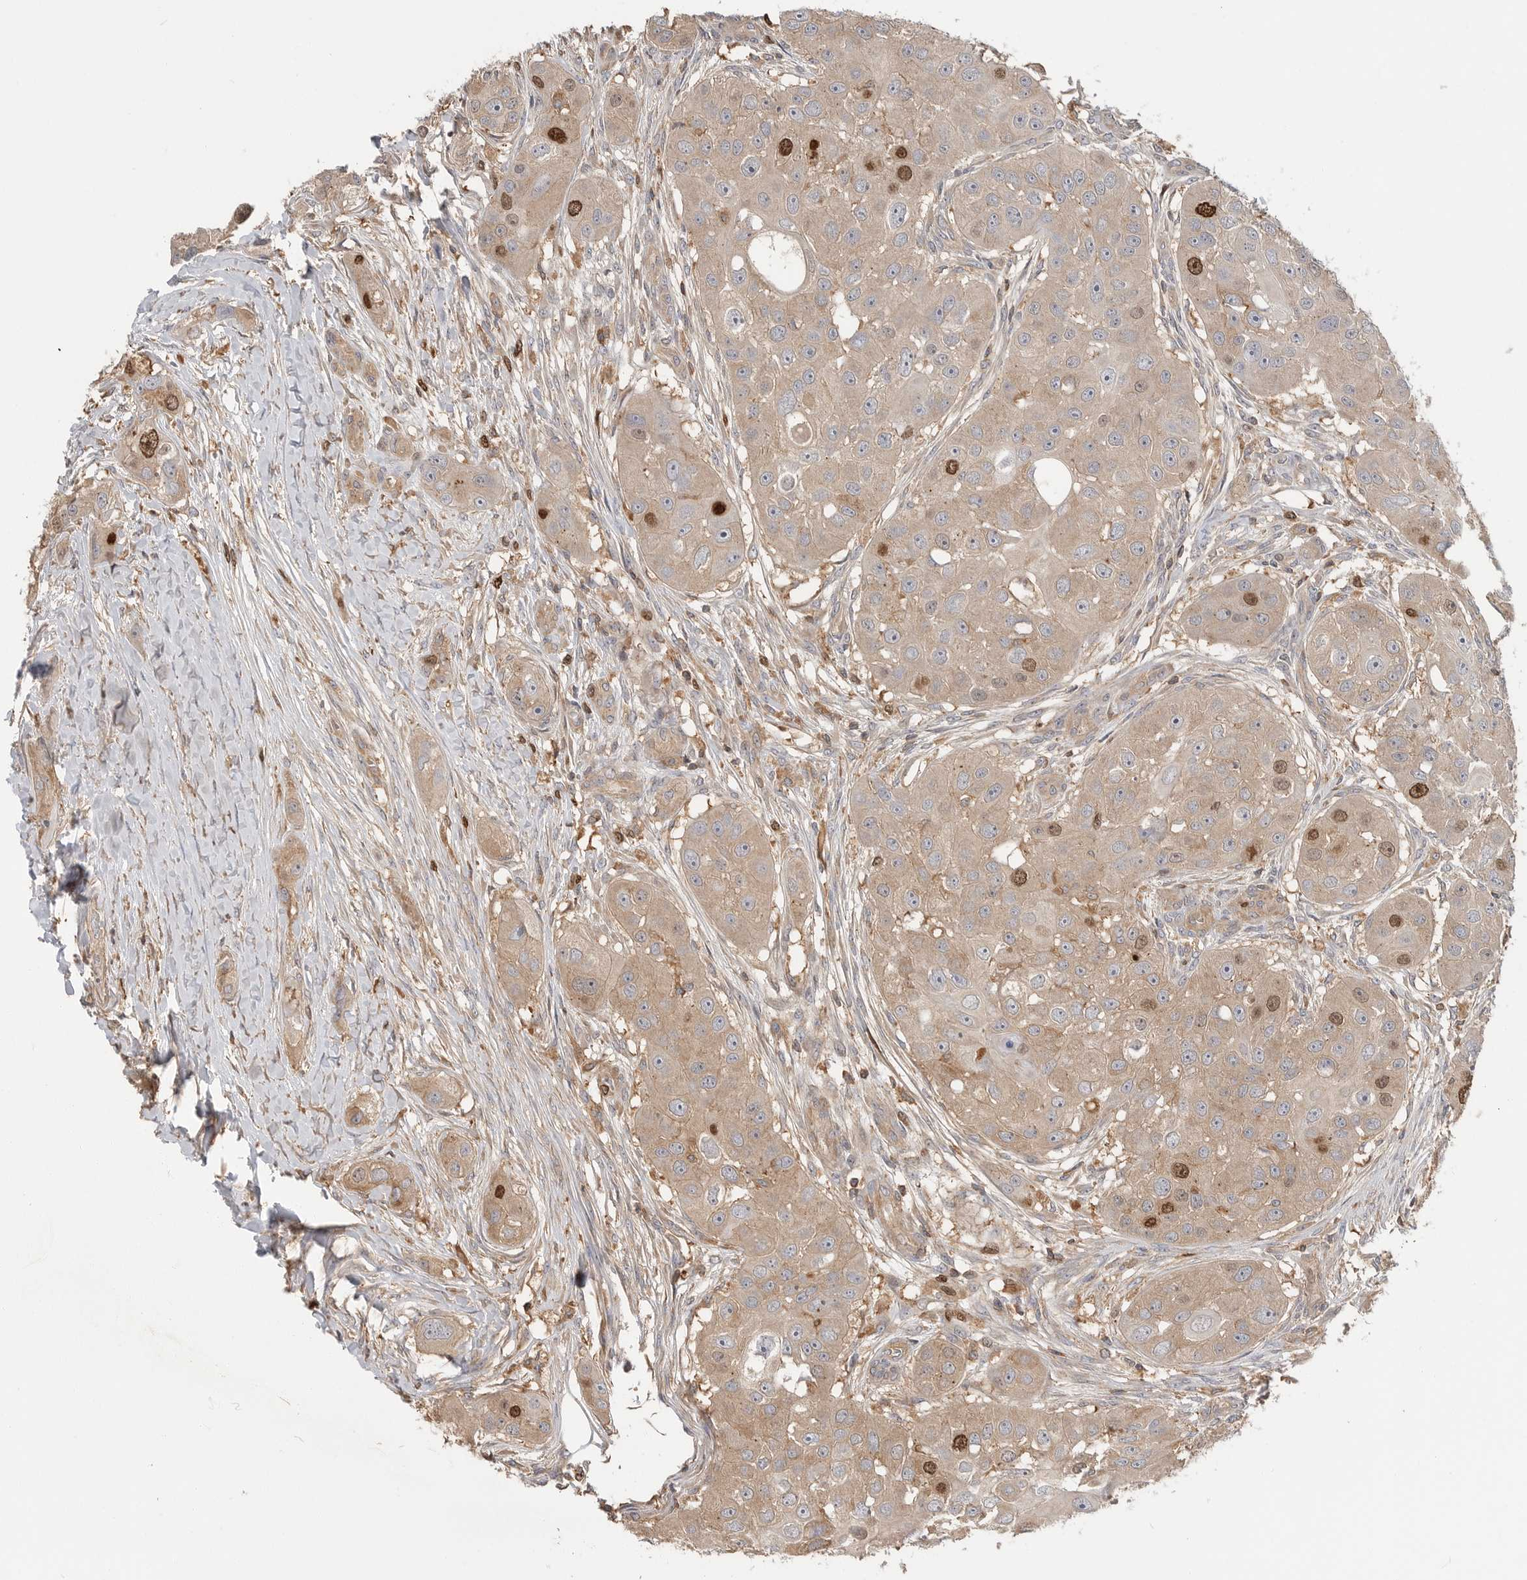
{"staining": {"intensity": "strong", "quantity": "<25%", "location": "cytoplasmic/membranous,nuclear"}, "tissue": "head and neck cancer", "cell_type": "Tumor cells", "image_type": "cancer", "snomed": [{"axis": "morphology", "description": "Normal tissue, NOS"}, {"axis": "morphology", "description": "Squamous cell carcinoma, NOS"}, {"axis": "topography", "description": "Skeletal muscle"}, {"axis": "topography", "description": "Head-Neck"}], "caption": "The histopathology image demonstrates immunohistochemical staining of head and neck cancer. There is strong cytoplasmic/membranous and nuclear staining is seen in about <25% of tumor cells.", "gene": "TOP2A", "patient": {"sex": "male", "age": 51}}